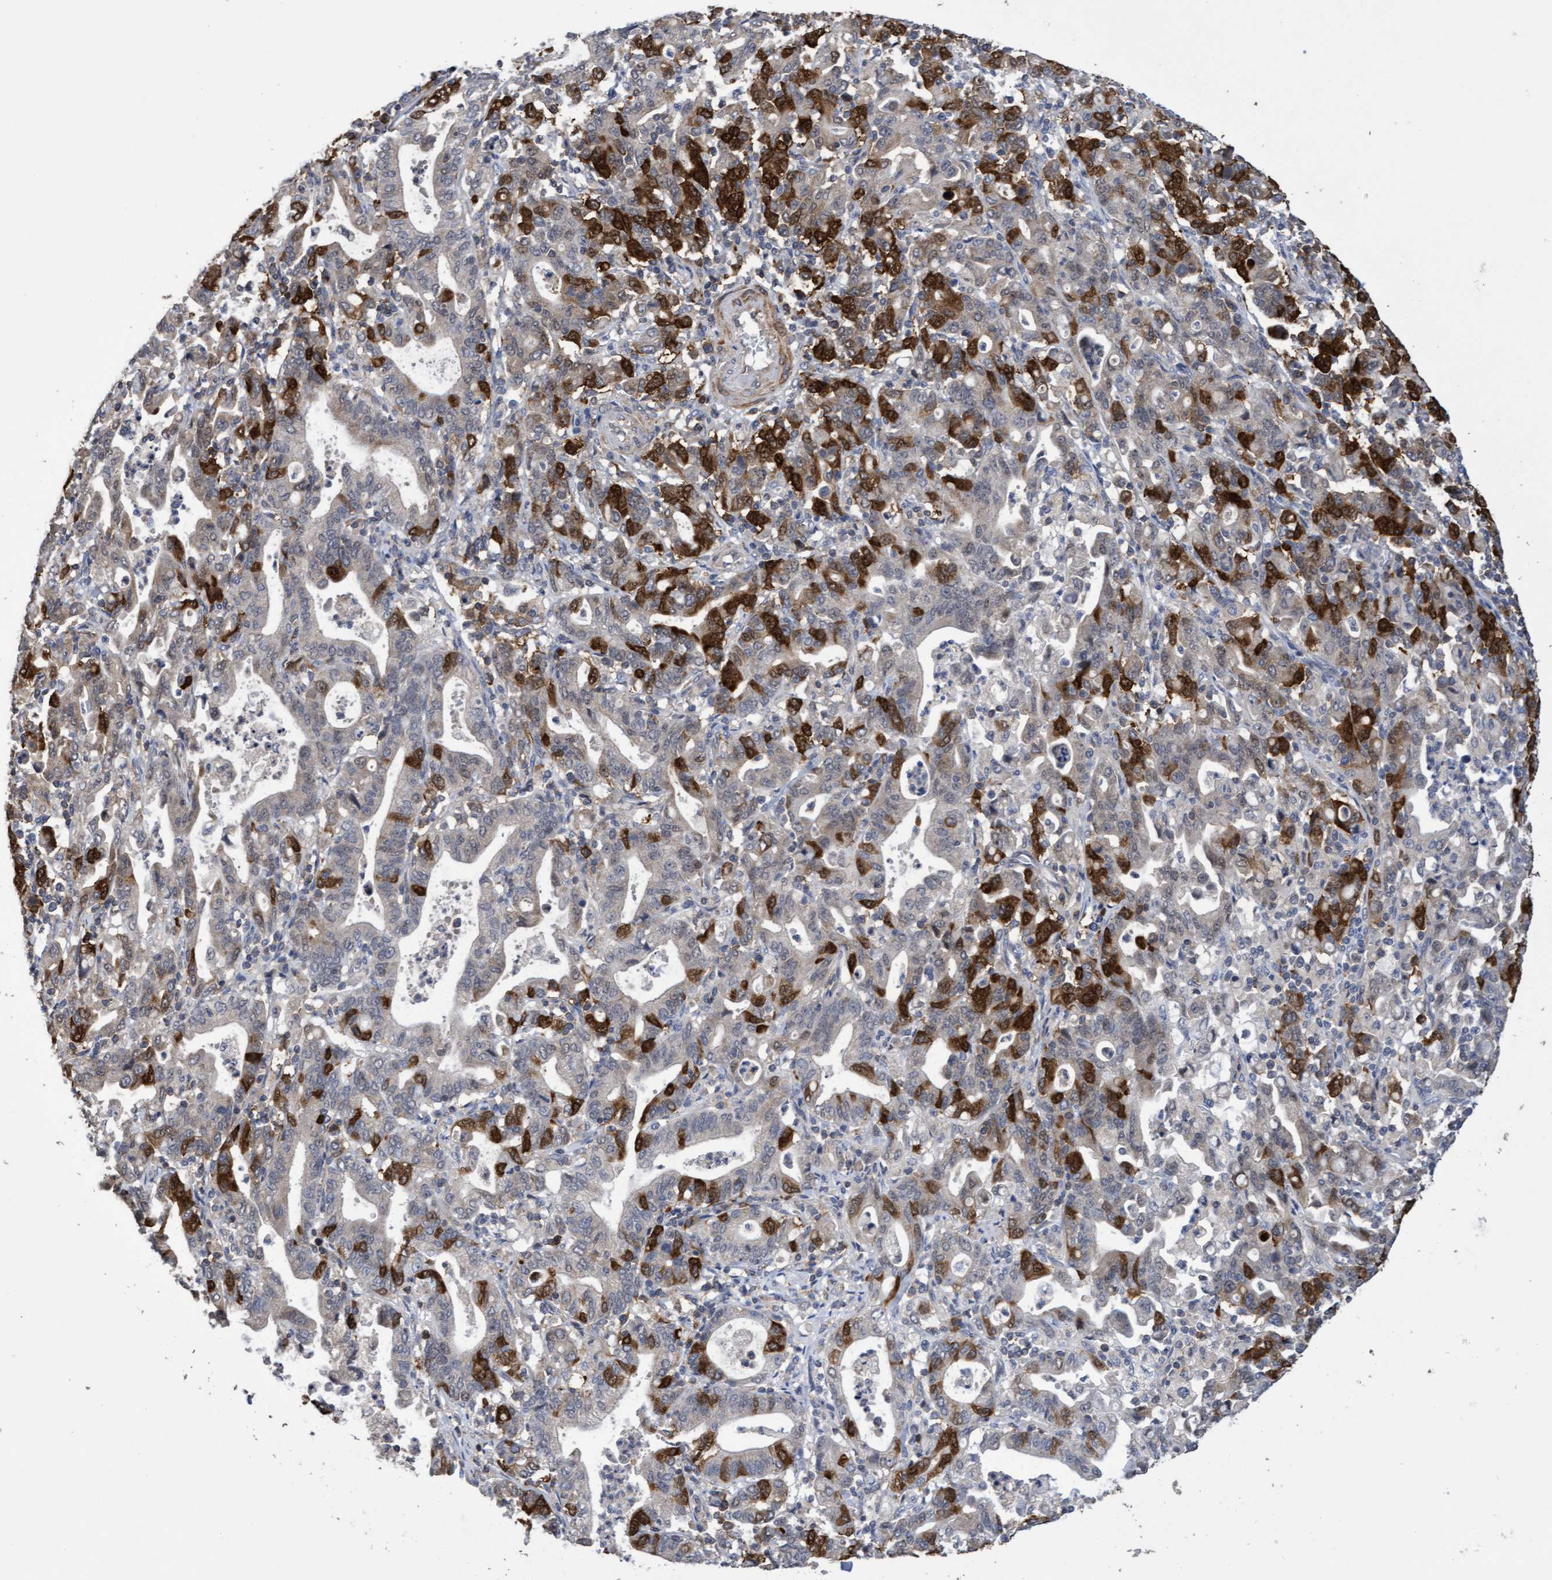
{"staining": {"intensity": "strong", "quantity": "25%-75%", "location": "cytoplasmic/membranous,nuclear"}, "tissue": "stomach cancer", "cell_type": "Tumor cells", "image_type": "cancer", "snomed": [{"axis": "morphology", "description": "Adenocarcinoma, NOS"}, {"axis": "topography", "description": "Stomach, upper"}], "caption": "Protein staining of stomach cancer tissue shows strong cytoplasmic/membranous and nuclear expression in approximately 25%-75% of tumor cells. The staining was performed using DAB to visualize the protein expression in brown, while the nuclei were stained in blue with hematoxylin (Magnification: 20x).", "gene": "SLBP", "patient": {"sex": "male", "age": 69}}